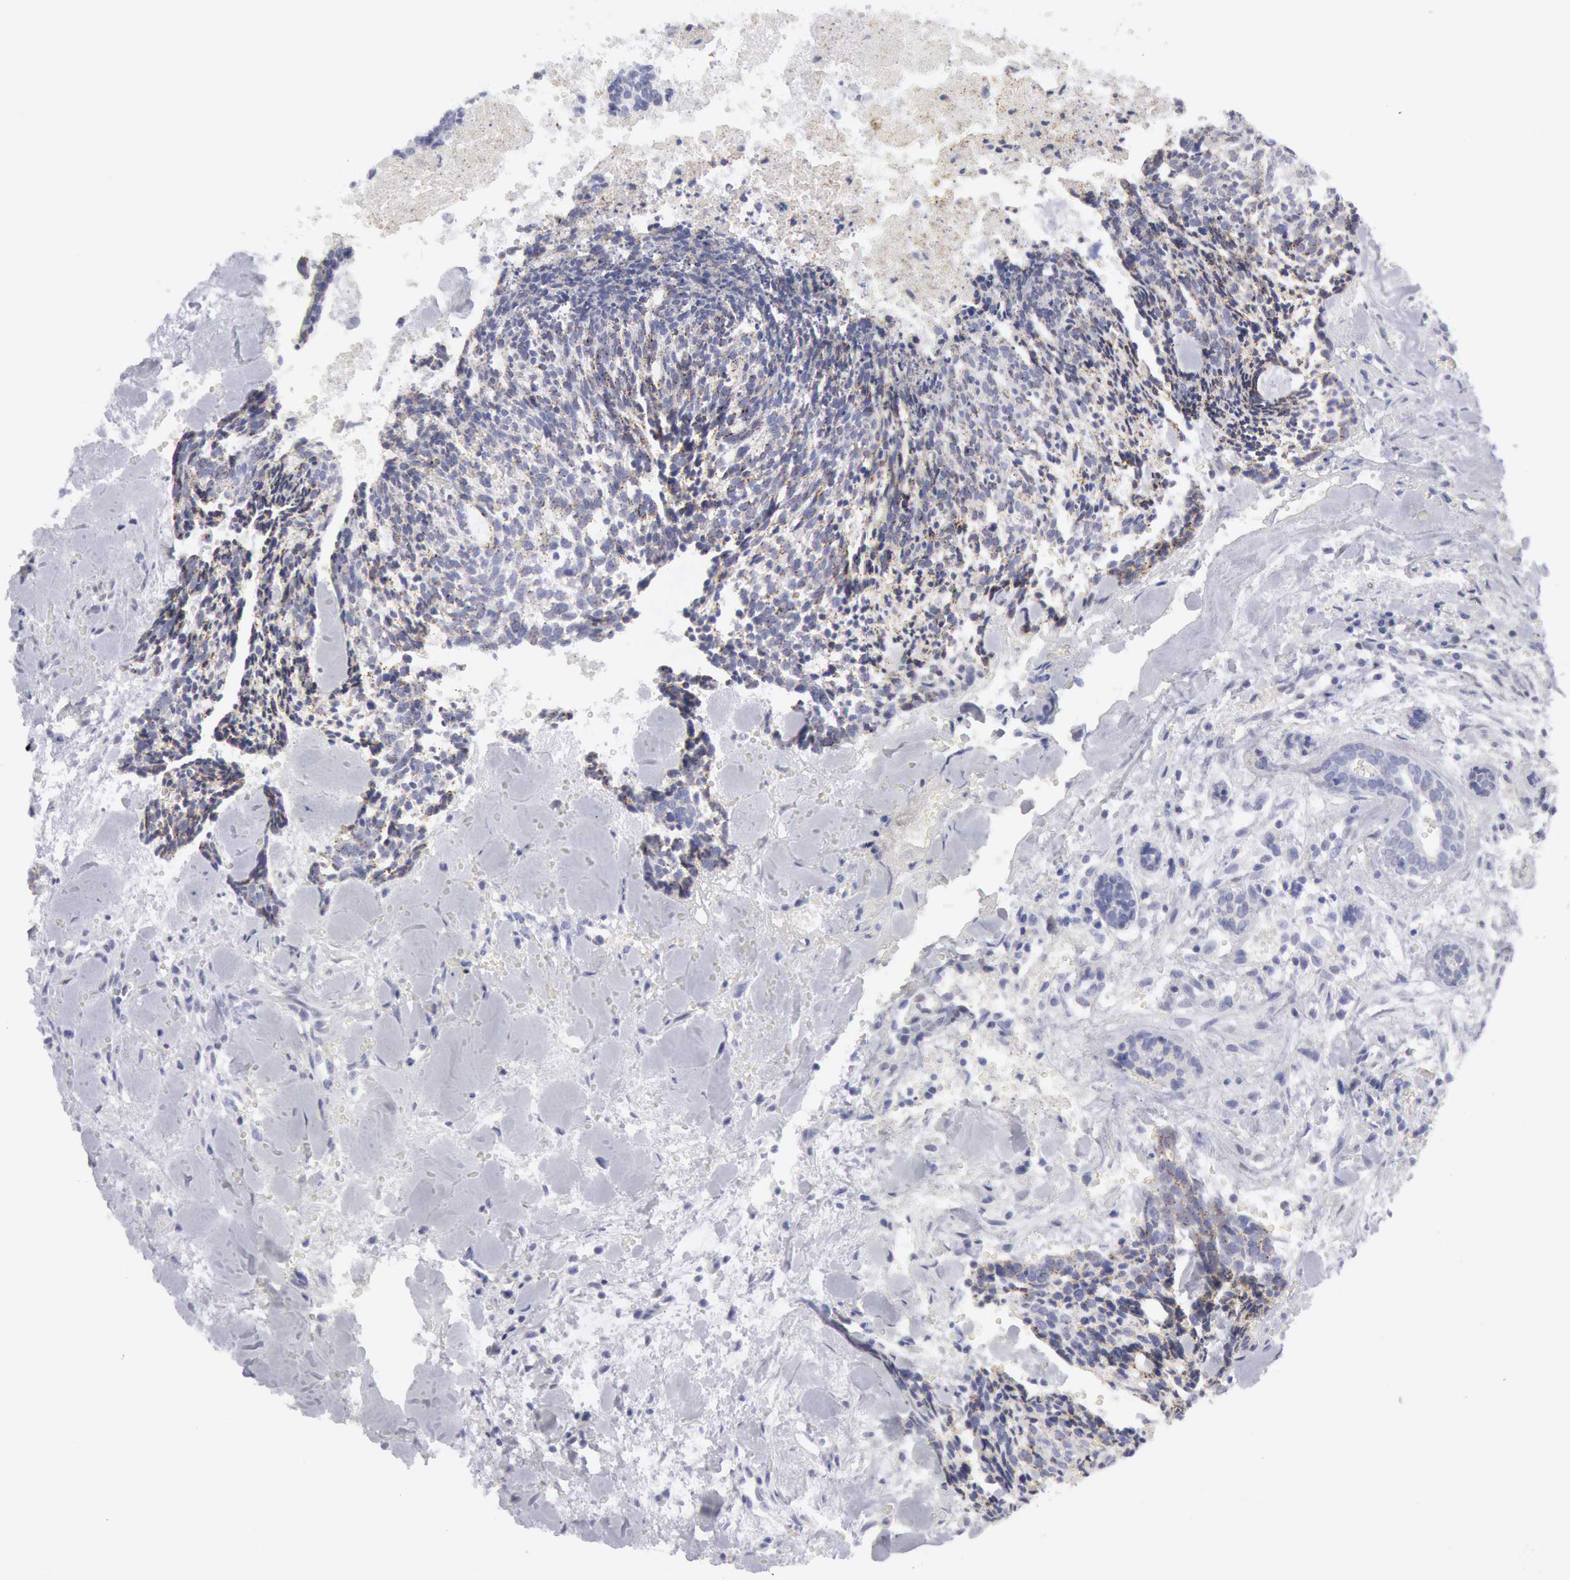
{"staining": {"intensity": "weak", "quantity": "25%-75%", "location": "cytoplasmic/membranous"}, "tissue": "head and neck cancer", "cell_type": "Tumor cells", "image_type": "cancer", "snomed": [{"axis": "morphology", "description": "Squamous cell carcinoma, NOS"}, {"axis": "topography", "description": "Salivary gland"}, {"axis": "topography", "description": "Head-Neck"}], "caption": "The micrograph displays a brown stain indicating the presence of a protein in the cytoplasmic/membranous of tumor cells in head and neck squamous cell carcinoma.", "gene": "FHL1", "patient": {"sex": "male", "age": 70}}